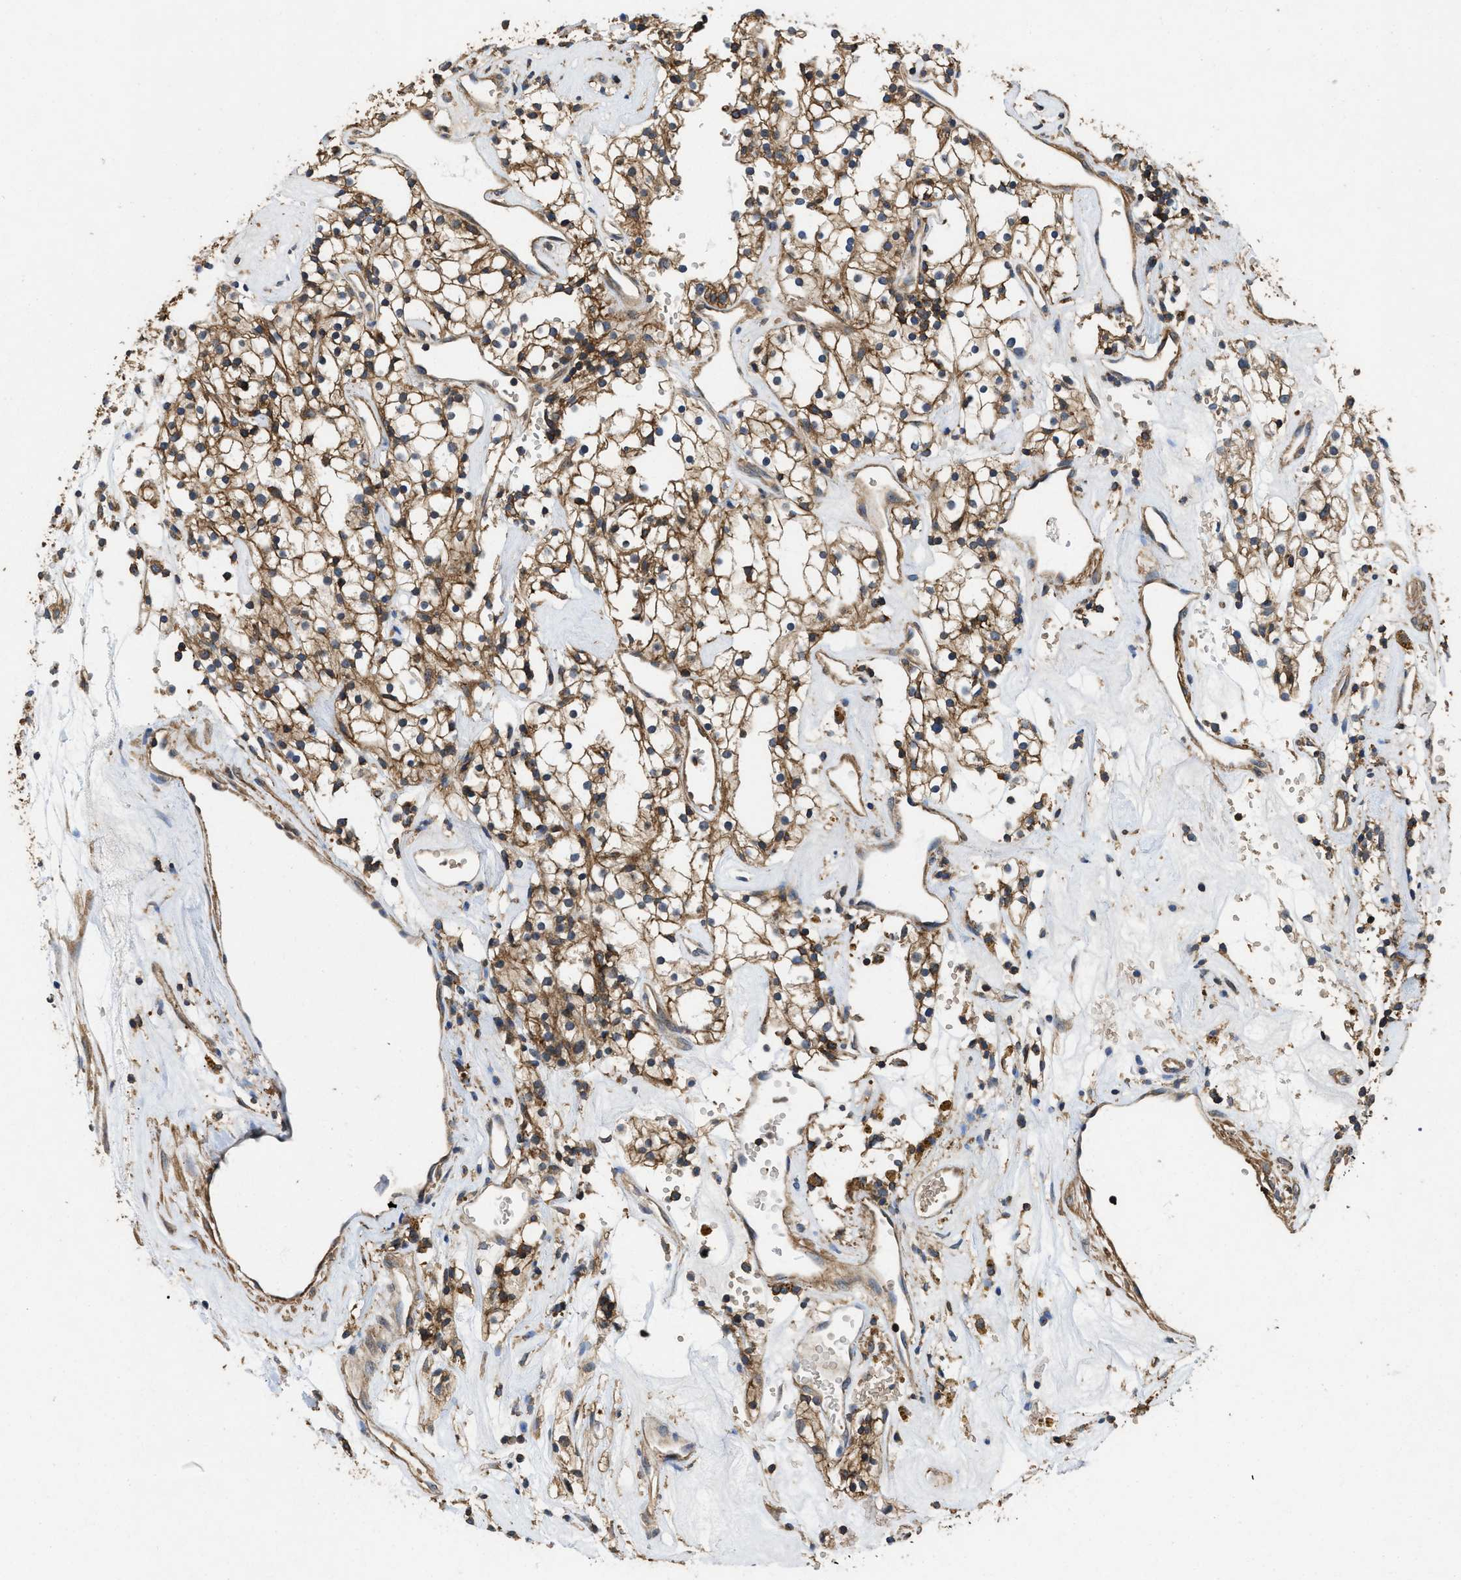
{"staining": {"intensity": "moderate", "quantity": ">75%", "location": "cytoplasmic/membranous"}, "tissue": "renal cancer", "cell_type": "Tumor cells", "image_type": "cancer", "snomed": [{"axis": "morphology", "description": "Adenocarcinoma, NOS"}, {"axis": "topography", "description": "Kidney"}], "caption": "A brown stain highlights moderate cytoplasmic/membranous staining of a protein in human renal cancer (adenocarcinoma) tumor cells.", "gene": "LINGO2", "patient": {"sex": "male", "age": 59}}